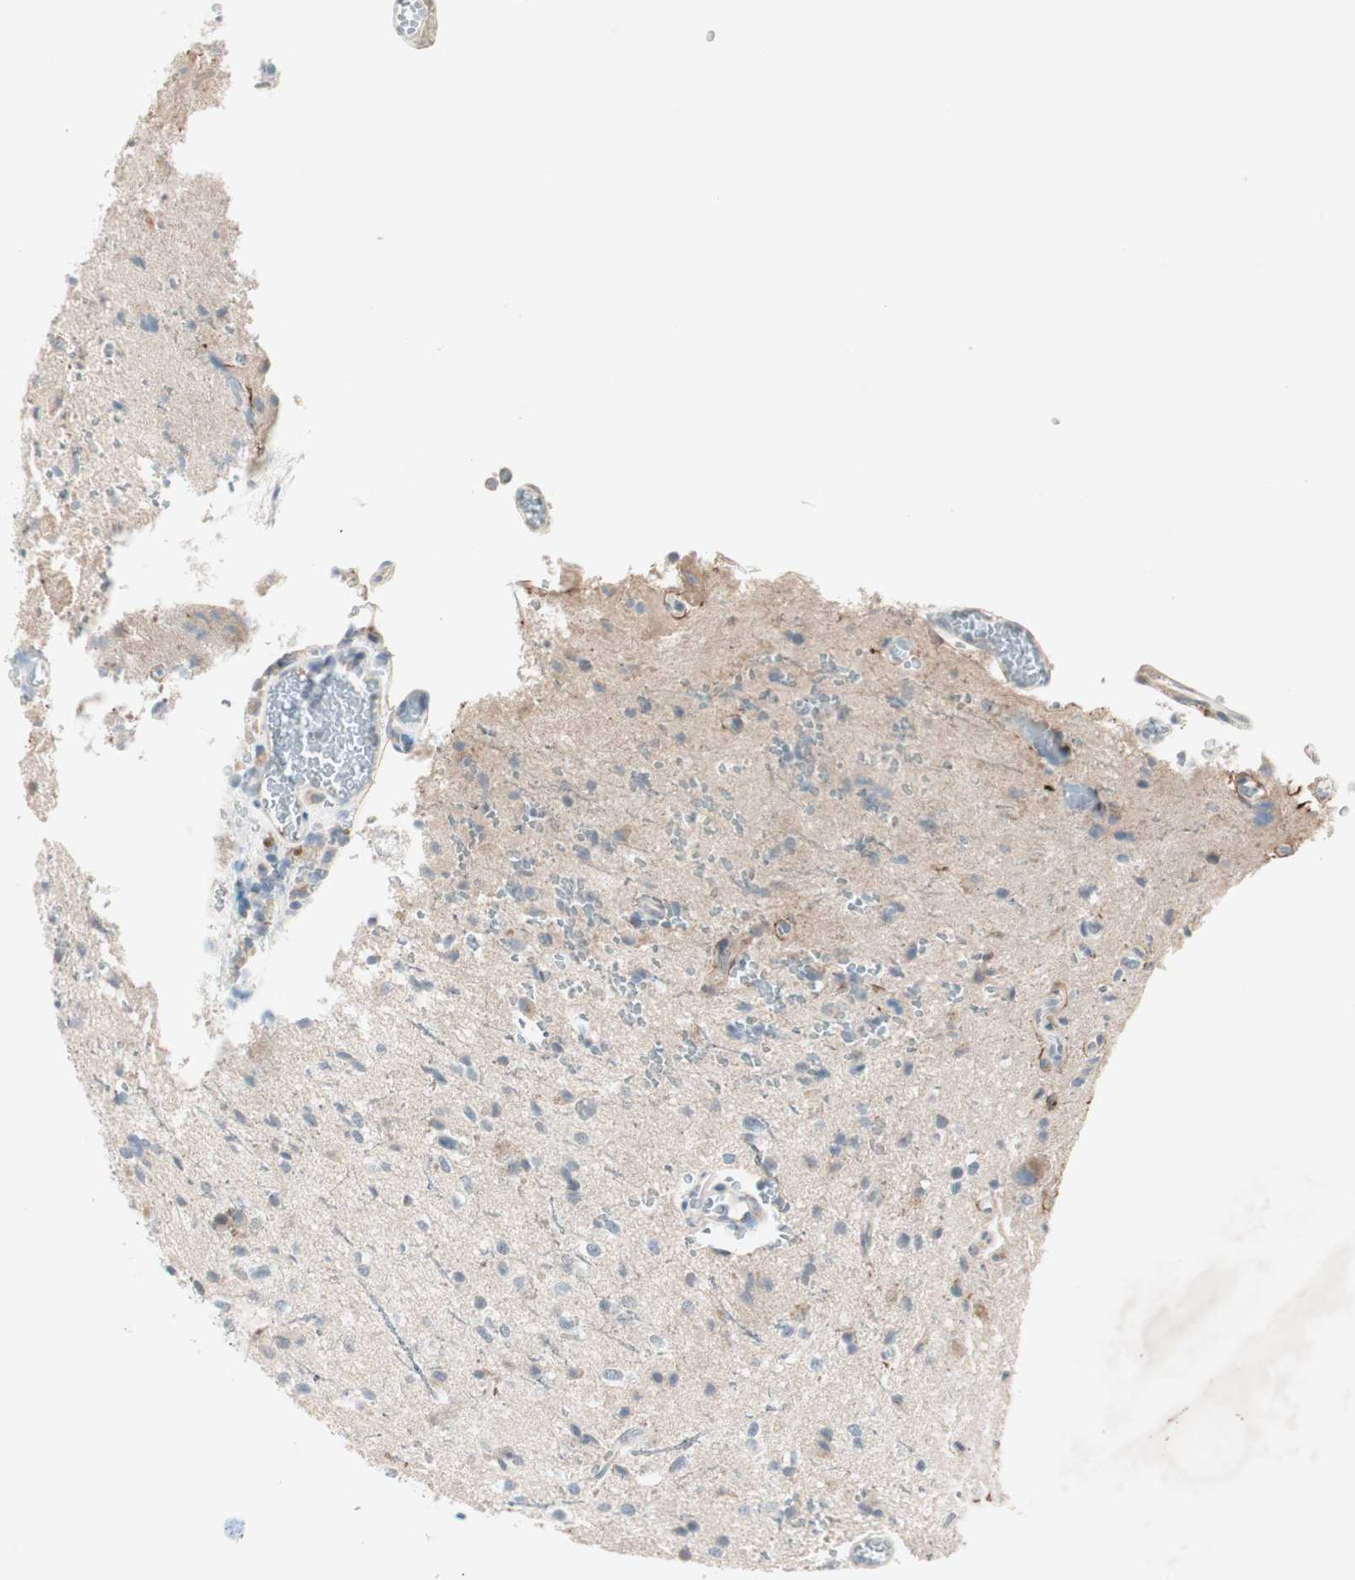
{"staining": {"intensity": "negative", "quantity": "none", "location": "none"}, "tissue": "glioma", "cell_type": "Tumor cells", "image_type": "cancer", "snomed": [{"axis": "morphology", "description": "Glioma, malignant, High grade"}, {"axis": "topography", "description": "Brain"}], "caption": "Immunohistochemistry (IHC) micrograph of human high-grade glioma (malignant) stained for a protein (brown), which exhibits no positivity in tumor cells. (DAB immunohistochemistry visualized using brightfield microscopy, high magnification).", "gene": "ITGB4", "patient": {"sex": "male", "age": 47}}